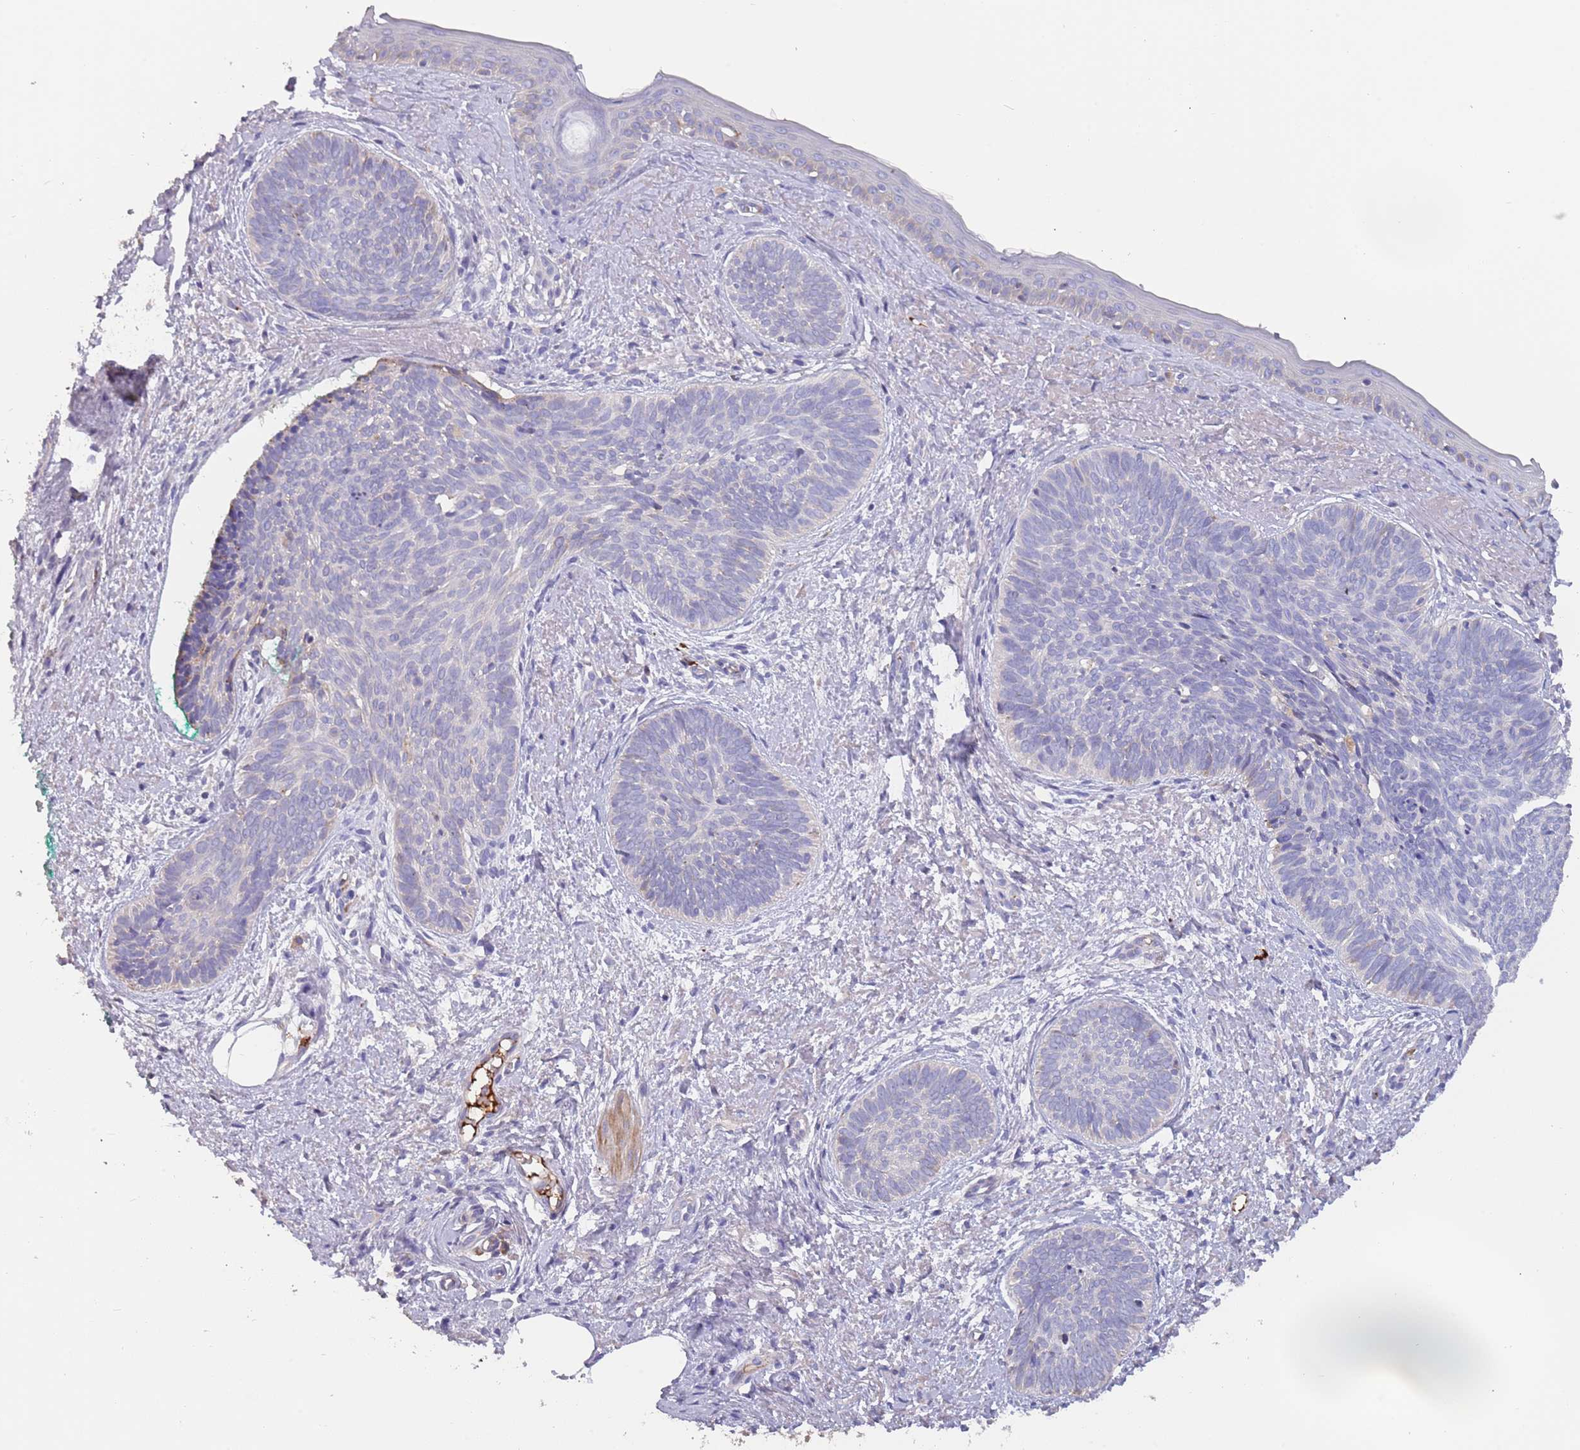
{"staining": {"intensity": "negative", "quantity": "none", "location": "none"}, "tissue": "skin cancer", "cell_type": "Tumor cells", "image_type": "cancer", "snomed": [{"axis": "morphology", "description": "Basal cell carcinoma"}, {"axis": "topography", "description": "Skin"}], "caption": "The micrograph reveals no significant staining in tumor cells of basal cell carcinoma (skin).", "gene": "SUSD1", "patient": {"sex": "female", "age": 81}}